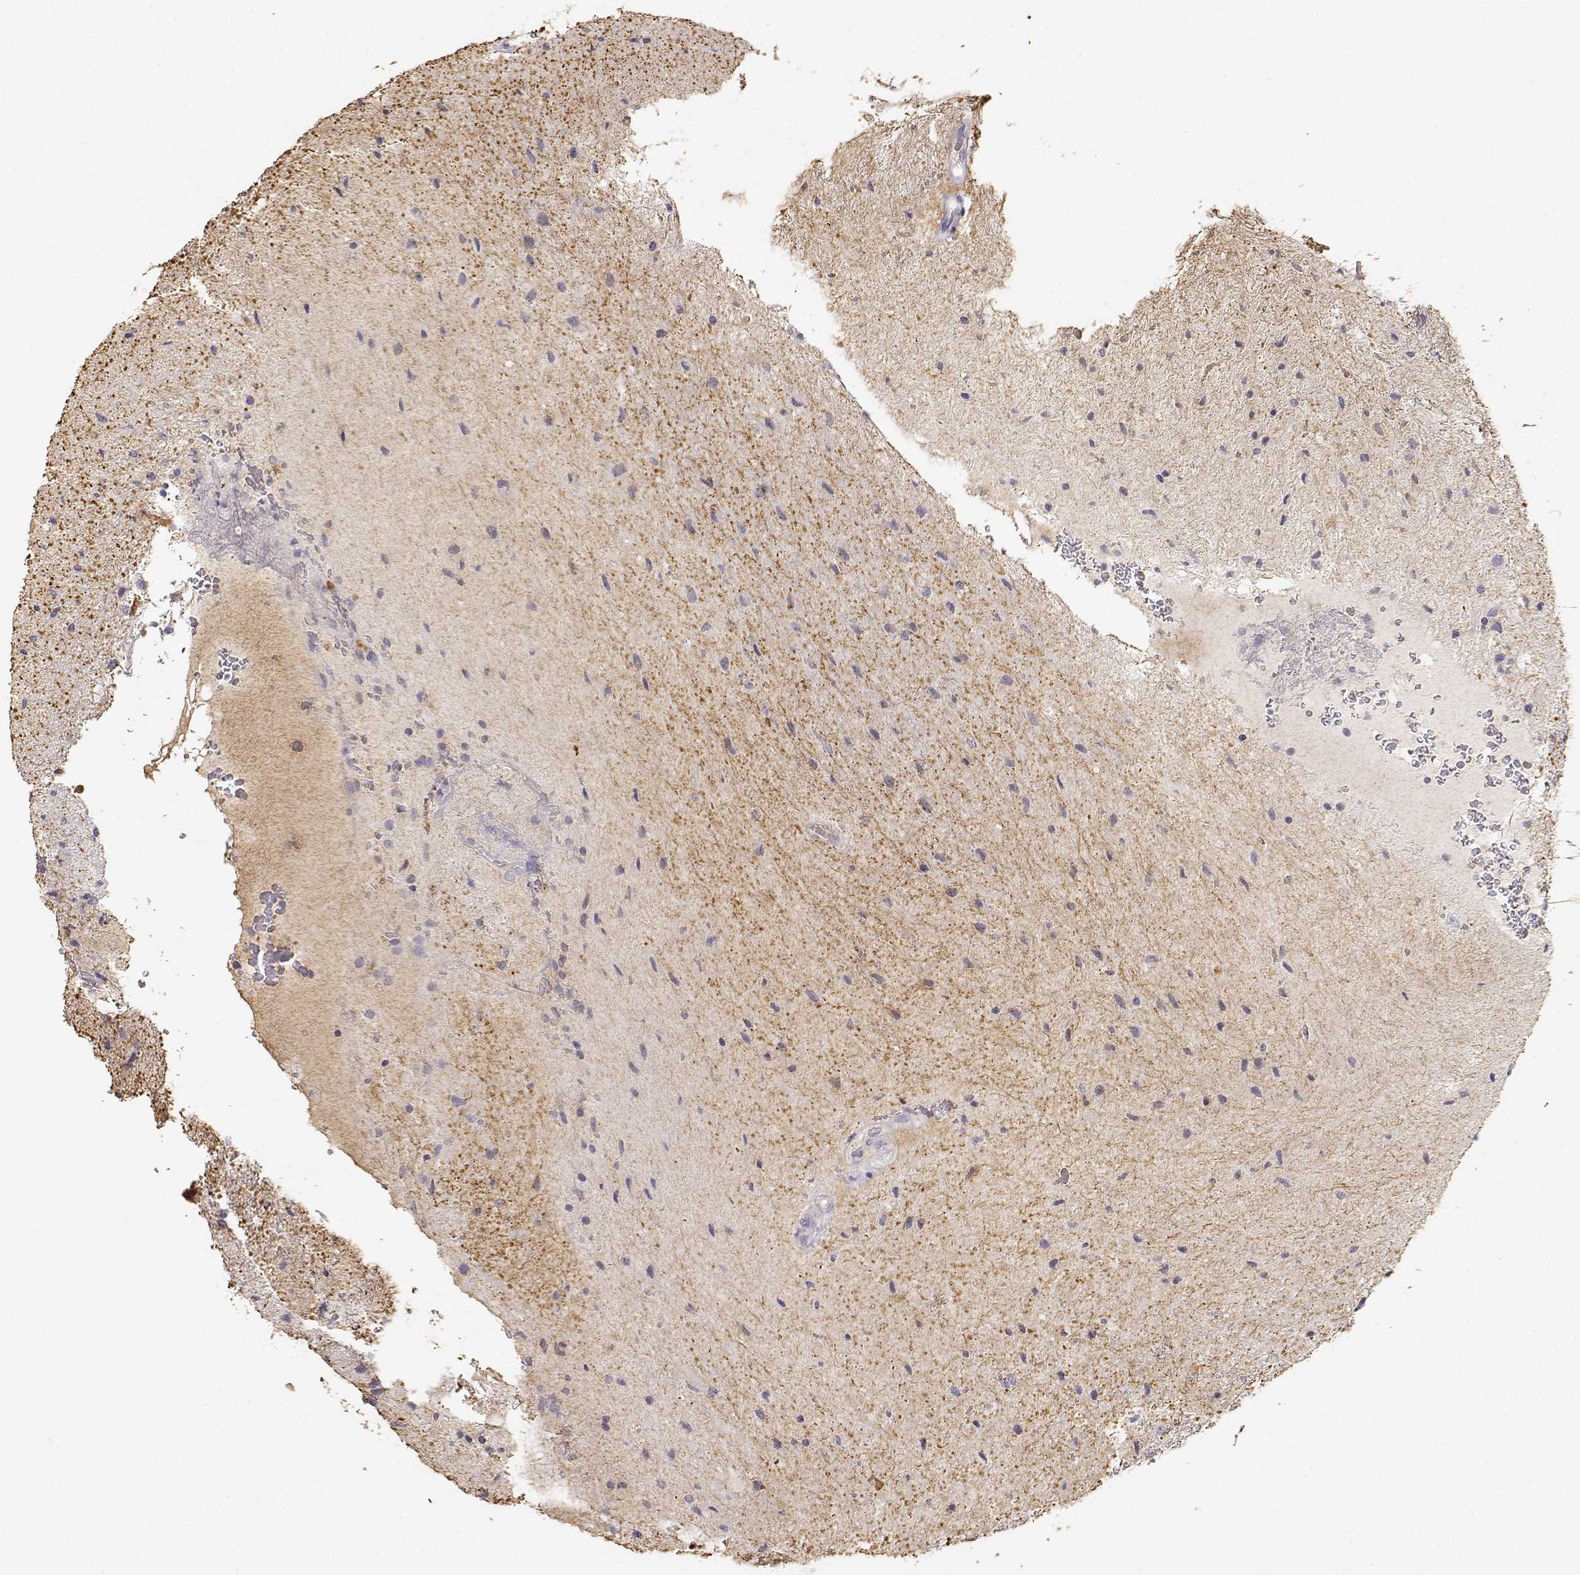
{"staining": {"intensity": "negative", "quantity": "none", "location": "none"}, "tissue": "glioma", "cell_type": "Tumor cells", "image_type": "cancer", "snomed": [{"axis": "morphology", "description": "Glioma, malignant, Low grade"}, {"axis": "topography", "description": "Cerebellum"}], "caption": "This histopathology image is of glioma stained with IHC to label a protein in brown with the nuclei are counter-stained blue. There is no staining in tumor cells.", "gene": "TNFRSF10C", "patient": {"sex": "female", "age": 14}}